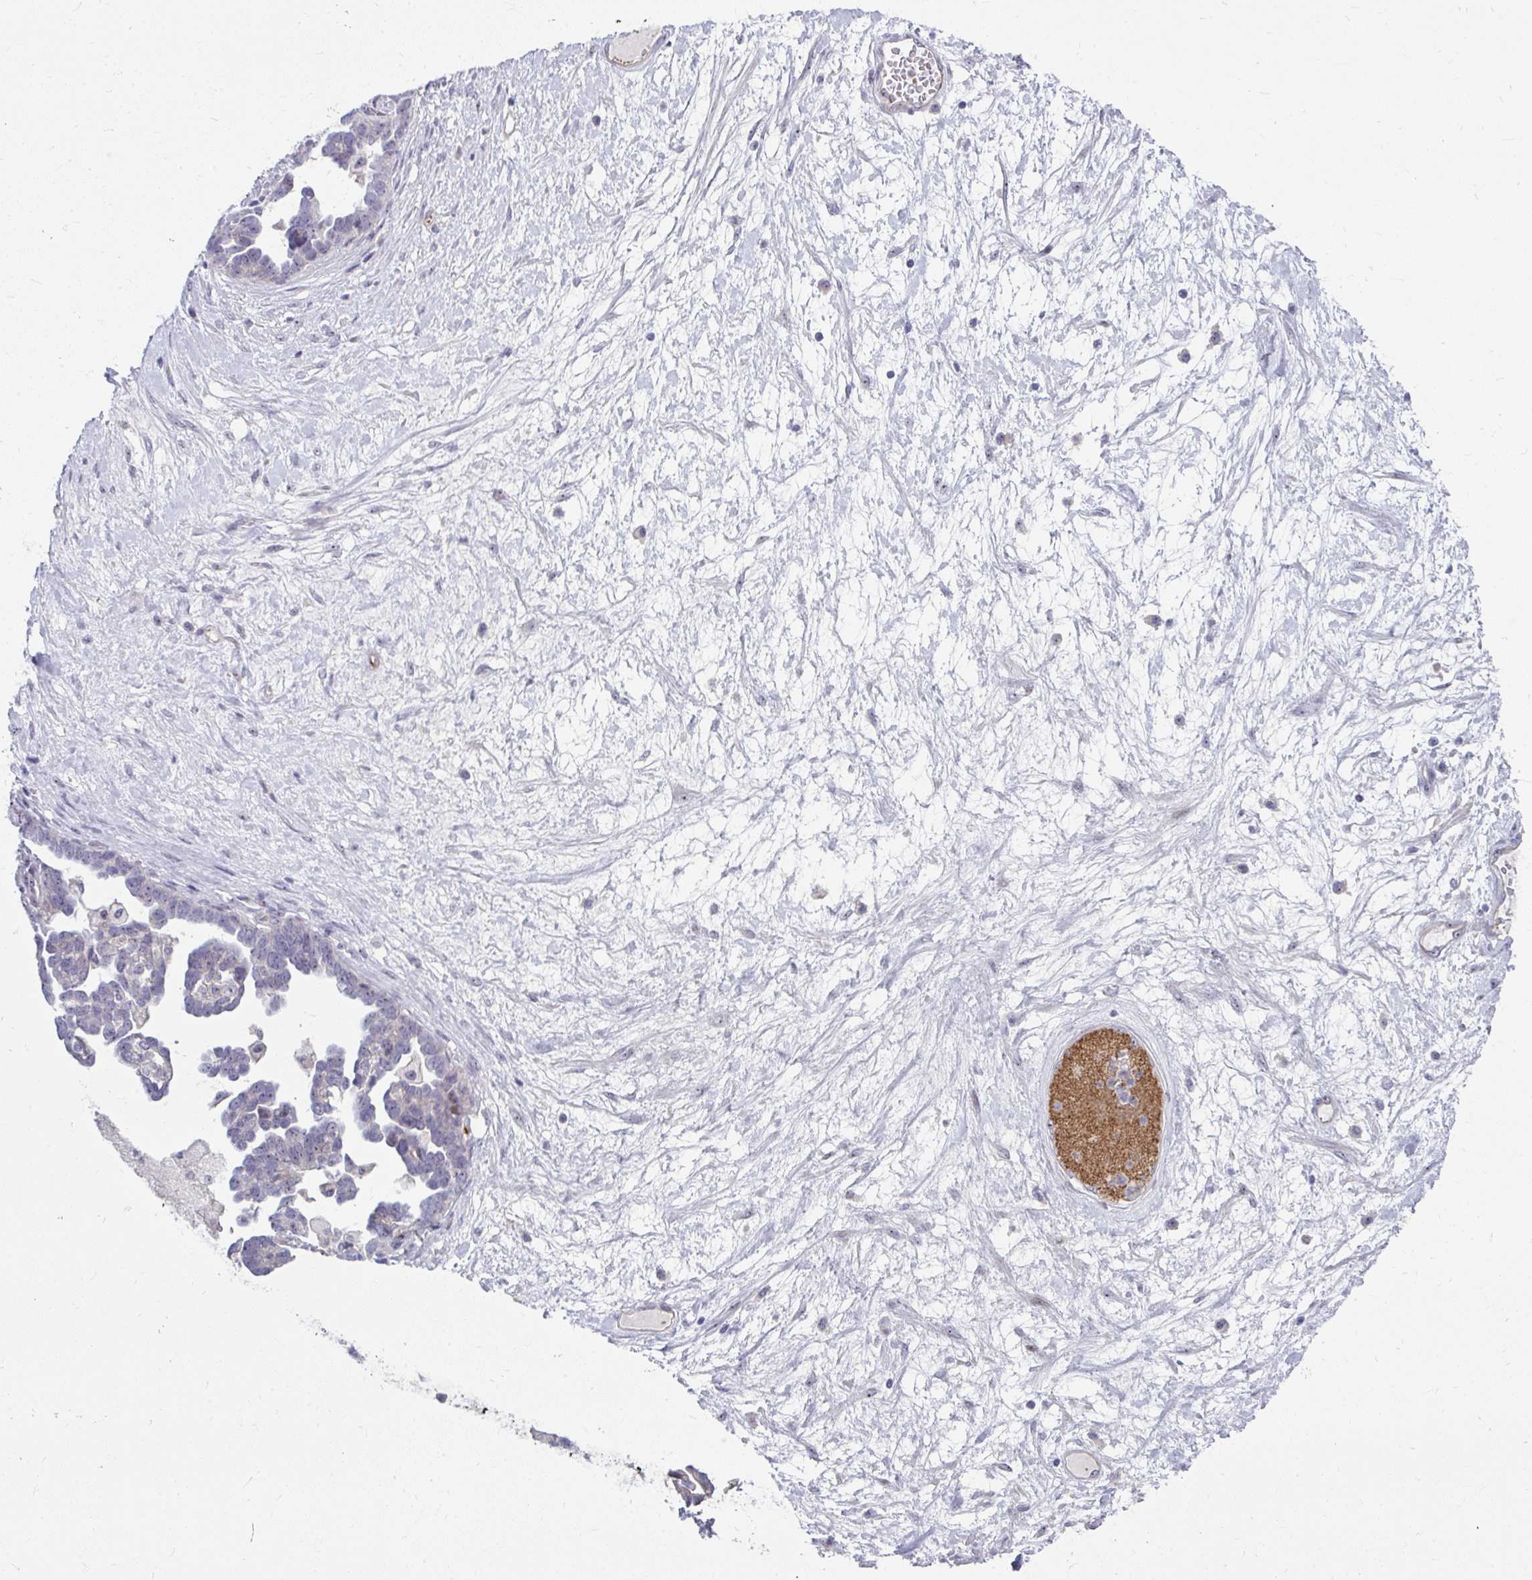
{"staining": {"intensity": "weak", "quantity": "<25%", "location": "nuclear"}, "tissue": "ovarian cancer", "cell_type": "Tumor cells", "image_type": "cancer", "snomed": [{"axis": "morphology", "description": "Cystadenocarcinoma, serous, NOS"}, {"axis": "topography", "description": "Ovary"}], "caption": "Protein analysis of ovarian cancer (serous cystadenocarcinoma) reveals no significant staining in tumor cells. The staining is performed using DAB (3,3'-diaminobenzidine) brown chromogen with nuclei counter-stained in using hematoxylin.", "gene": "MUS81", "patient": {"sex": "female", "age": 54}}